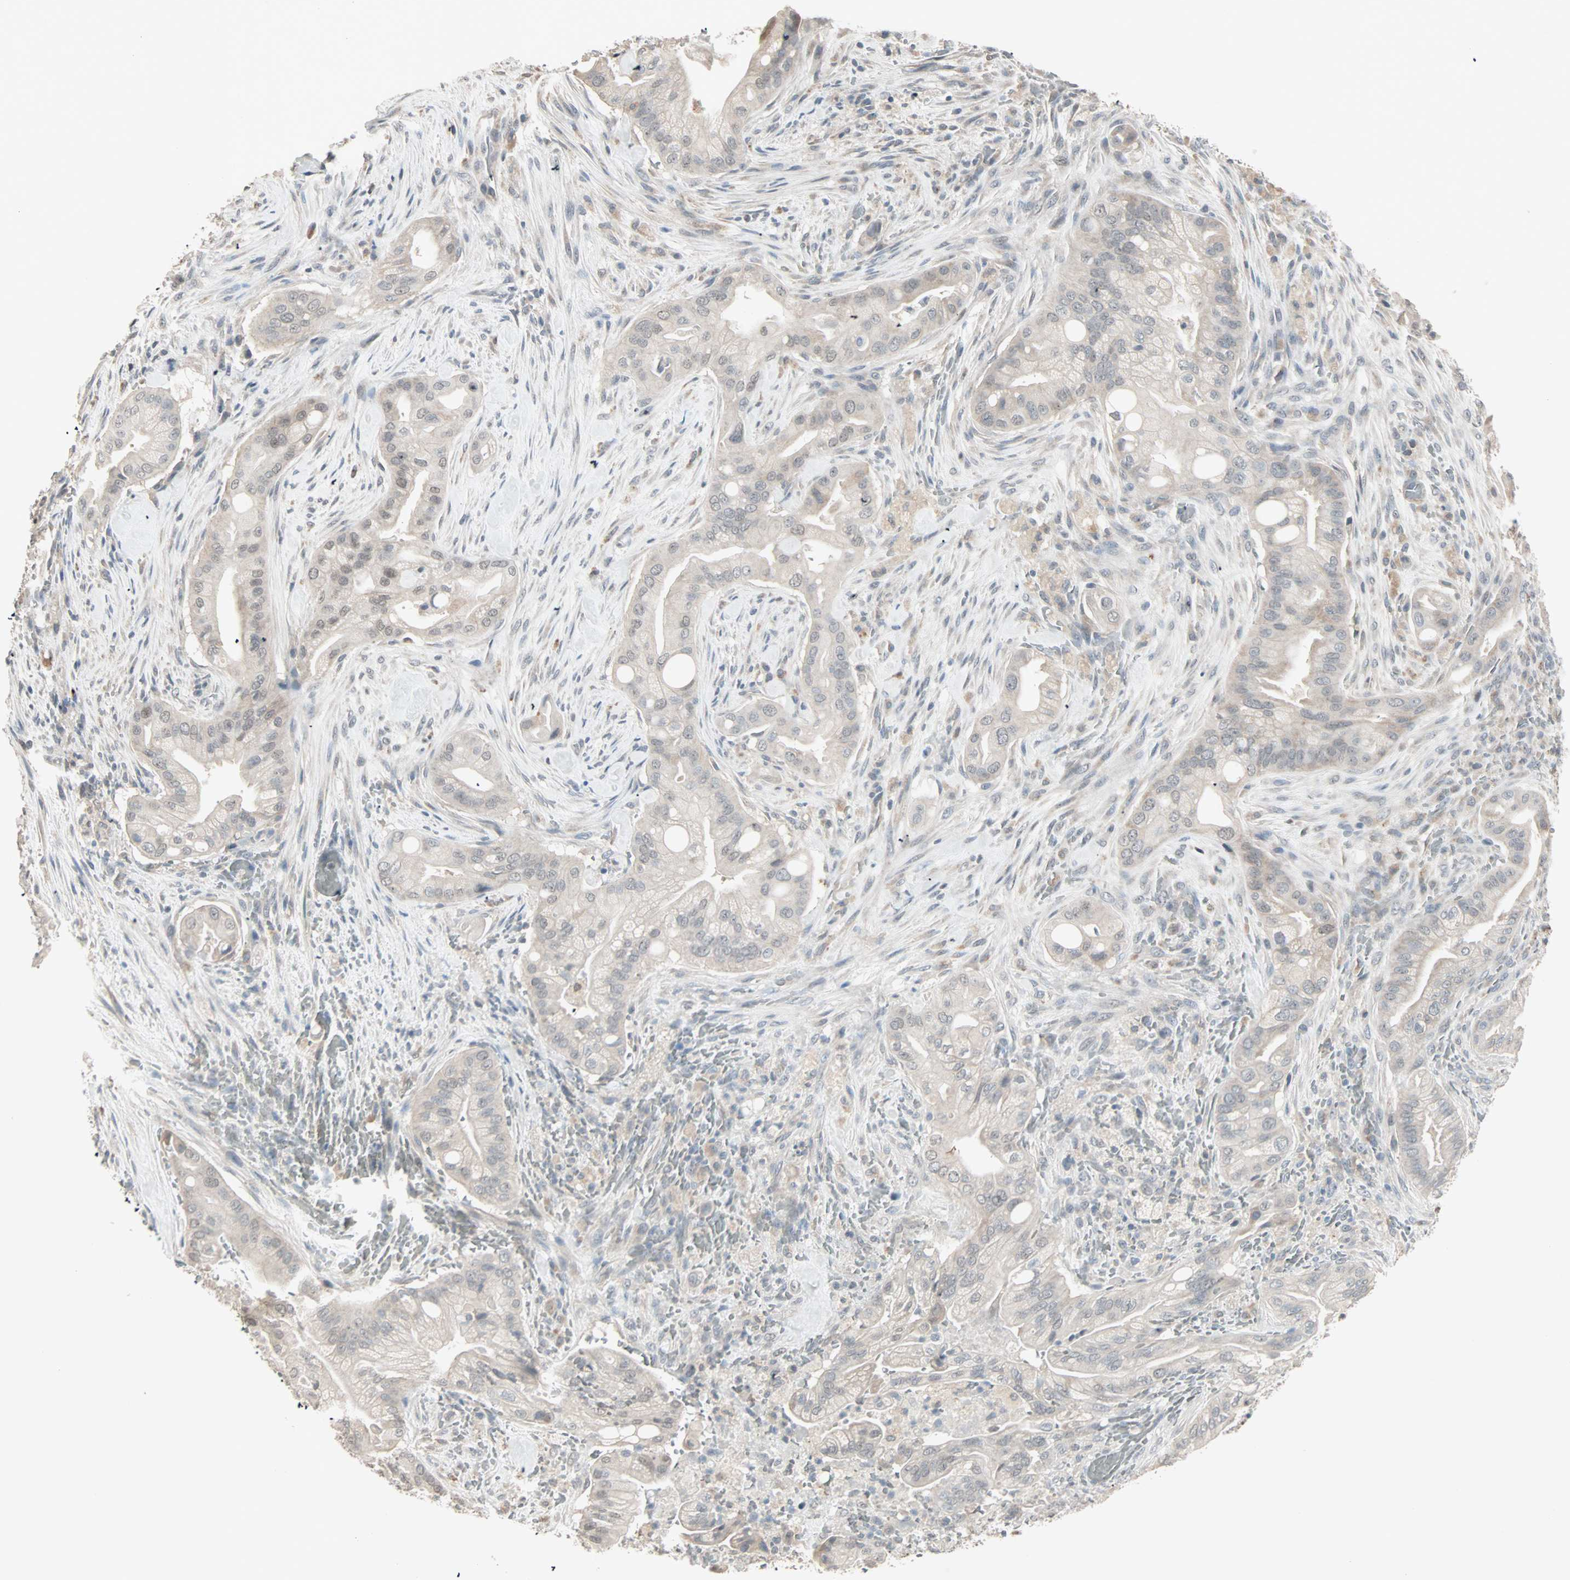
{"staining": {"intensity": "moderate", "quantity": ">75%", "location": "cytoplasmic/membranous"}, "tissue": "liver cancer", "cell_type": "Tumor cells", "image_type": "cancer", "snomed": [{"axis": "morphology", "description": "Cholangiocarcinoma"}, {"axis": "topography", "description": "Liver"}], "caption": "There is medium levels of moderate cytoplasmic/membranous positivity in tumor cells of liver cancer (cholangiocarcinoma), as demonstrated by immunohistochemical staining (brown color).", "gene": "KDM4A", "patient": {"sex": "female", "age": 68}}